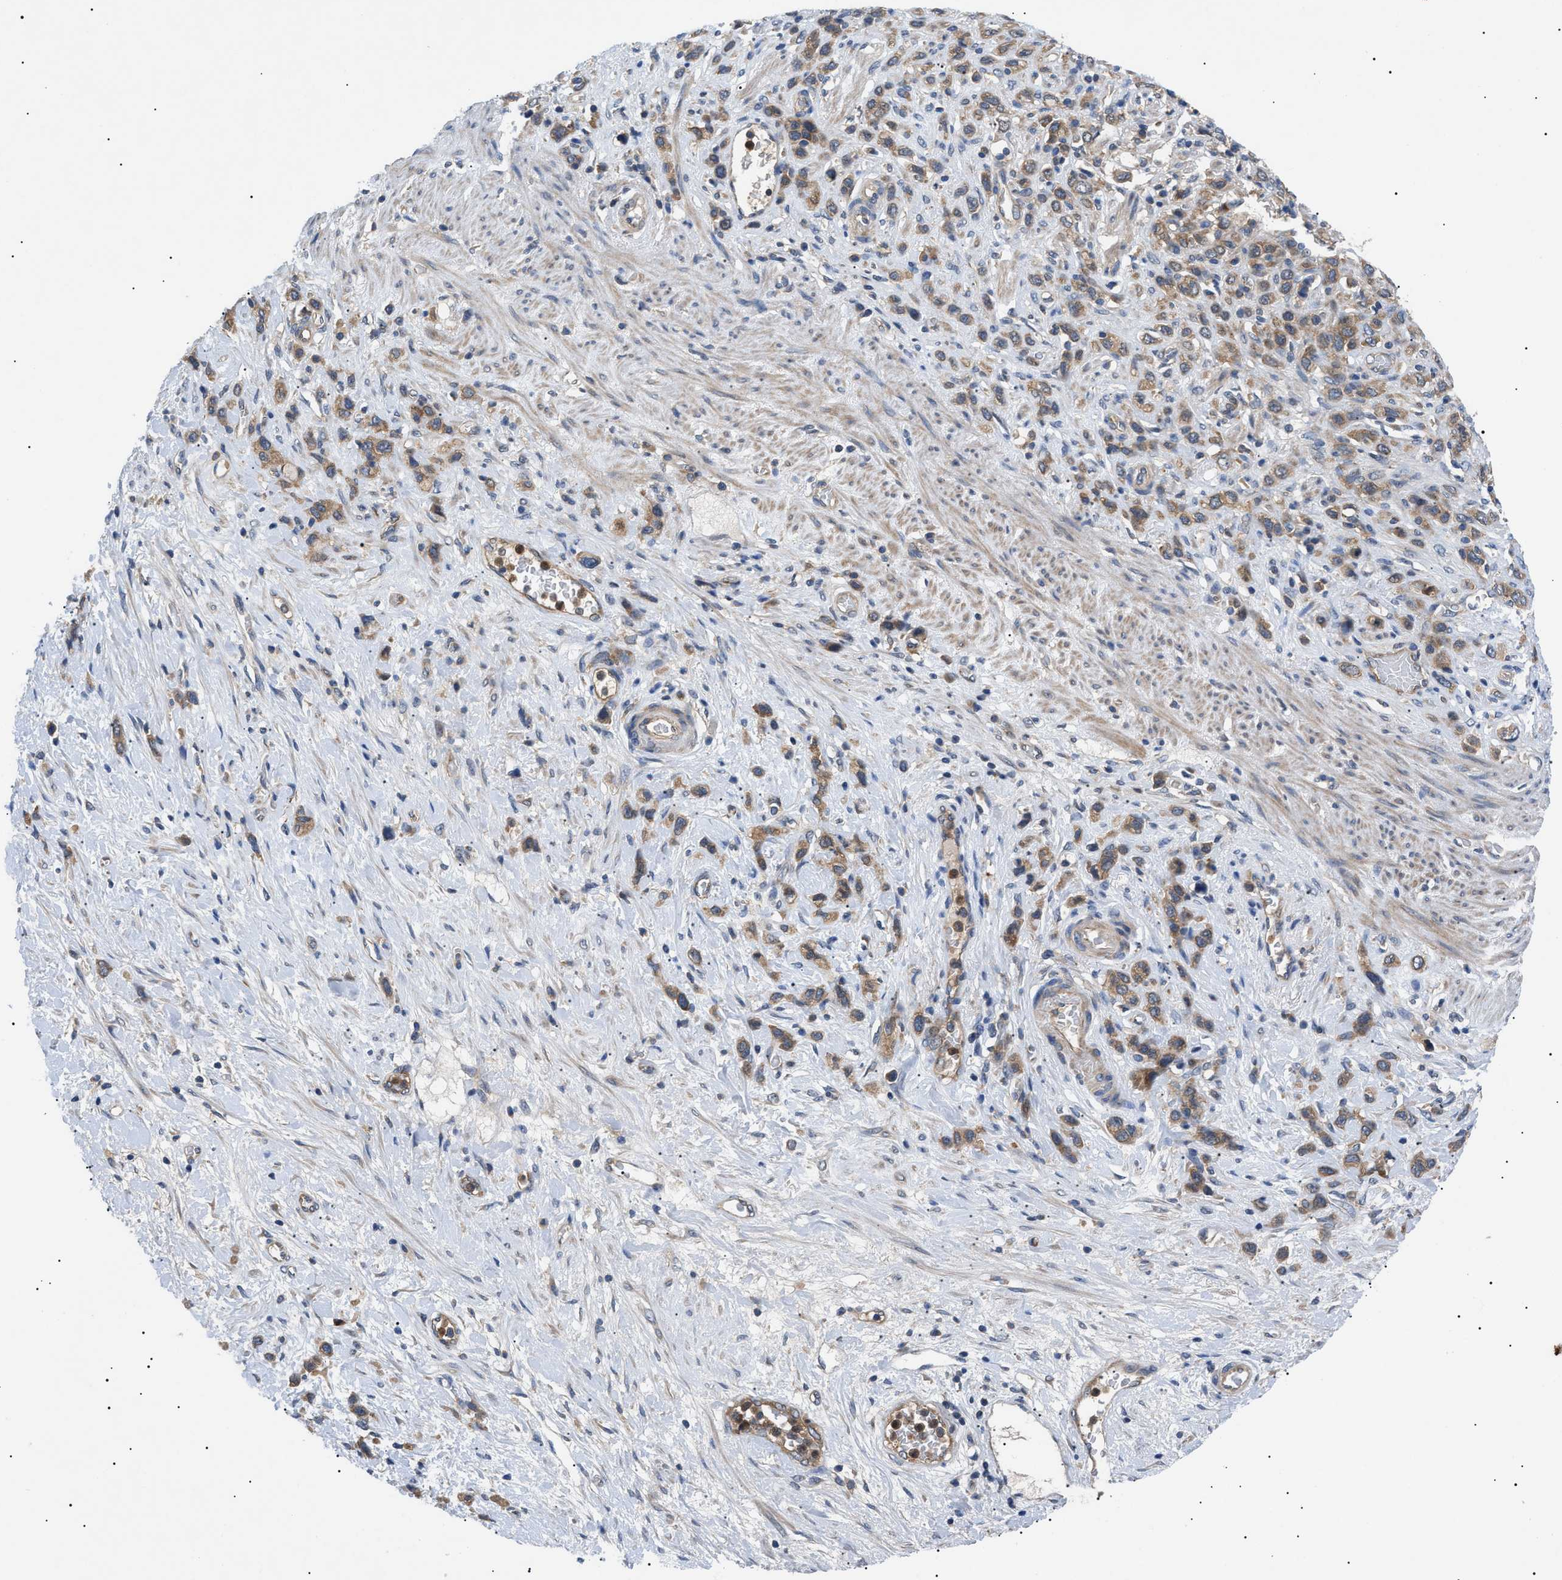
{"staining": {"intensity": "moderate", "quantity": ">75%", "location": "cytoplasmic/membranous"}, "tissue": "stomach cancer", "cell_type": "Tumor cells", "image_type": "cancer", "snomed": [{"axis": "morphology", "description": "Adenocarcinoma, NOS"}, {"axis": "morphology", "description": "Adenocarcinoma, High grade"}, {"axis": "topography", "description": "Stomach, upper"}, {"axis": "topography", "description": "Stomach, lower"}], "caption": "An immunohistochemistry histopathology image of tumor tissue is shown. Protein staining in brown labels moderate cytoplasmic/membranous positivity in adenocarcinoma (high-grade) (stomach) within tumor cells.", "gene": "RIPK1", "patient": {"sex": "female", "age": 65}}